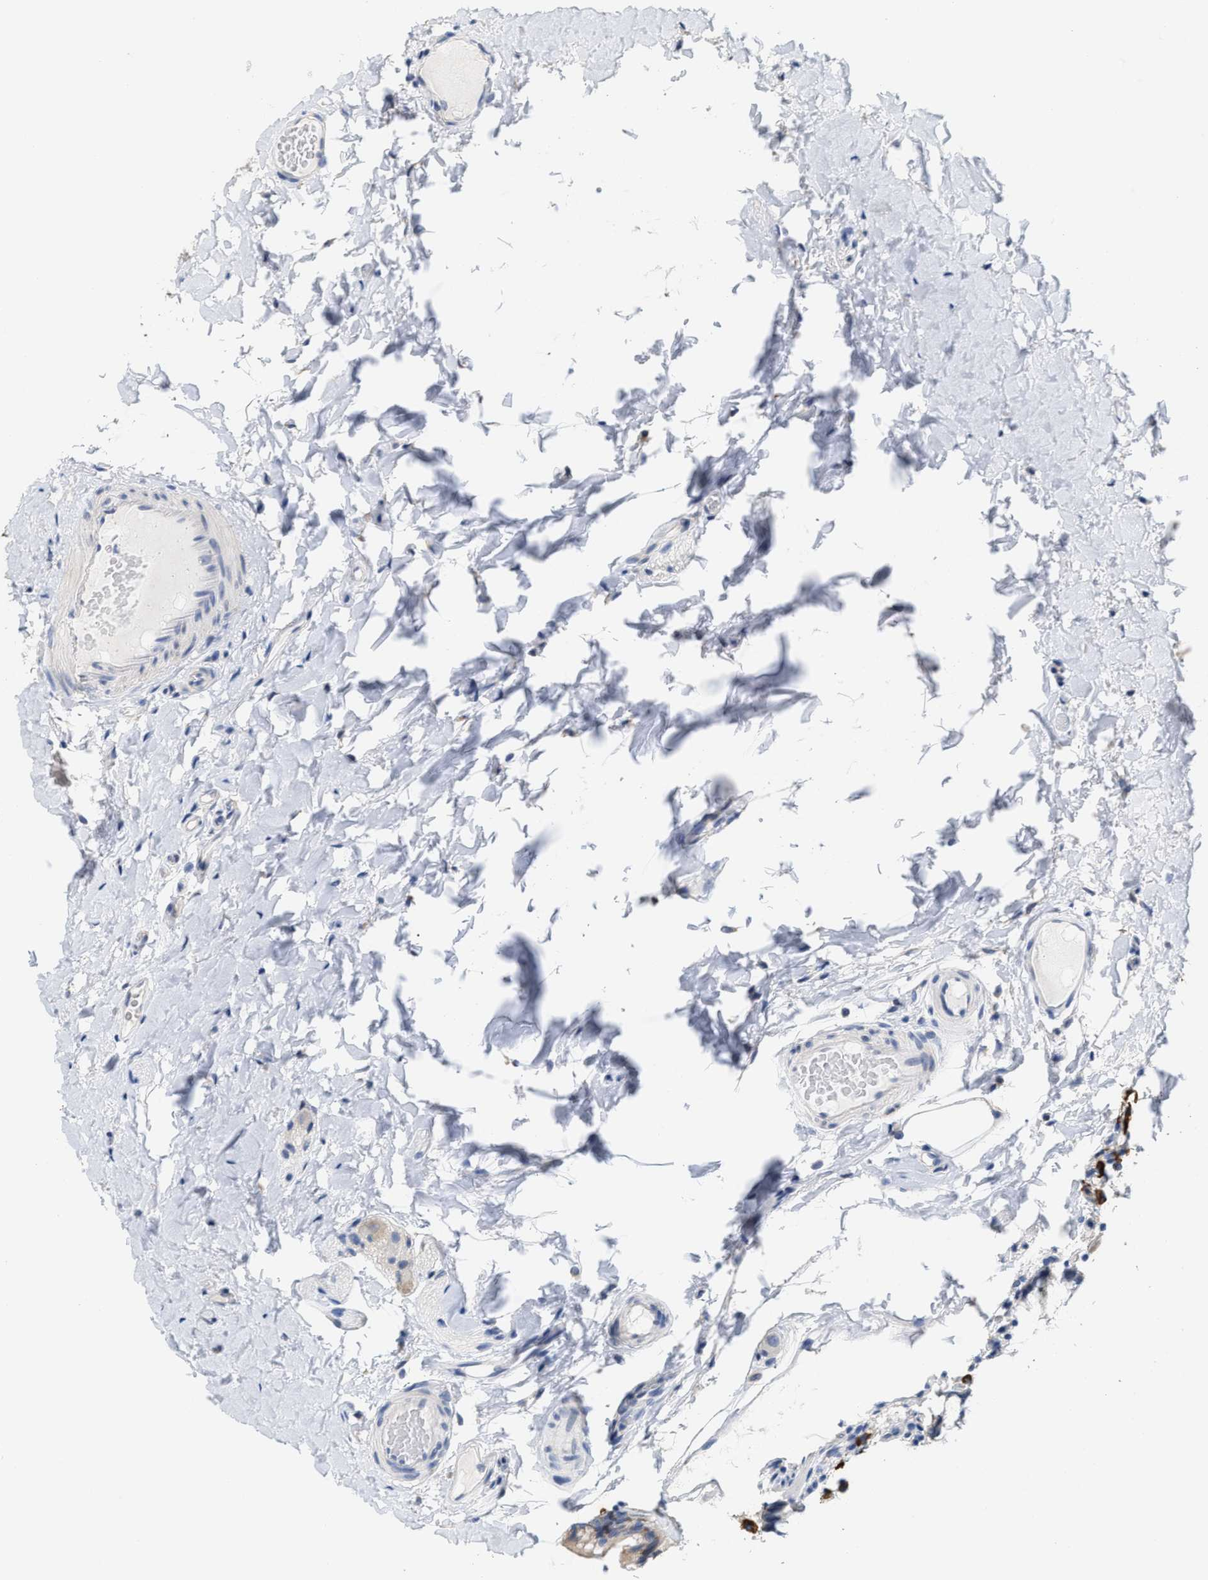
{"staining": {"intensity": "negative", "quantity": "none", "location": "none"}, "tissue": "colon", "cell_type": "Endothelial cells", "image_type": "normal", "snomed": [{"axis": "morphology", "description": "Normal tissue, NOS"}, {"axis": "topography", "description": "Colon"}], "caption": "Immunohistochemistry histopathology image of normal colon: human colon stained with DAB demonstrates no significant protein expression in endothelial cells.", "gene": "RYR2", "patient": {"sex": "female", "age": 56}}